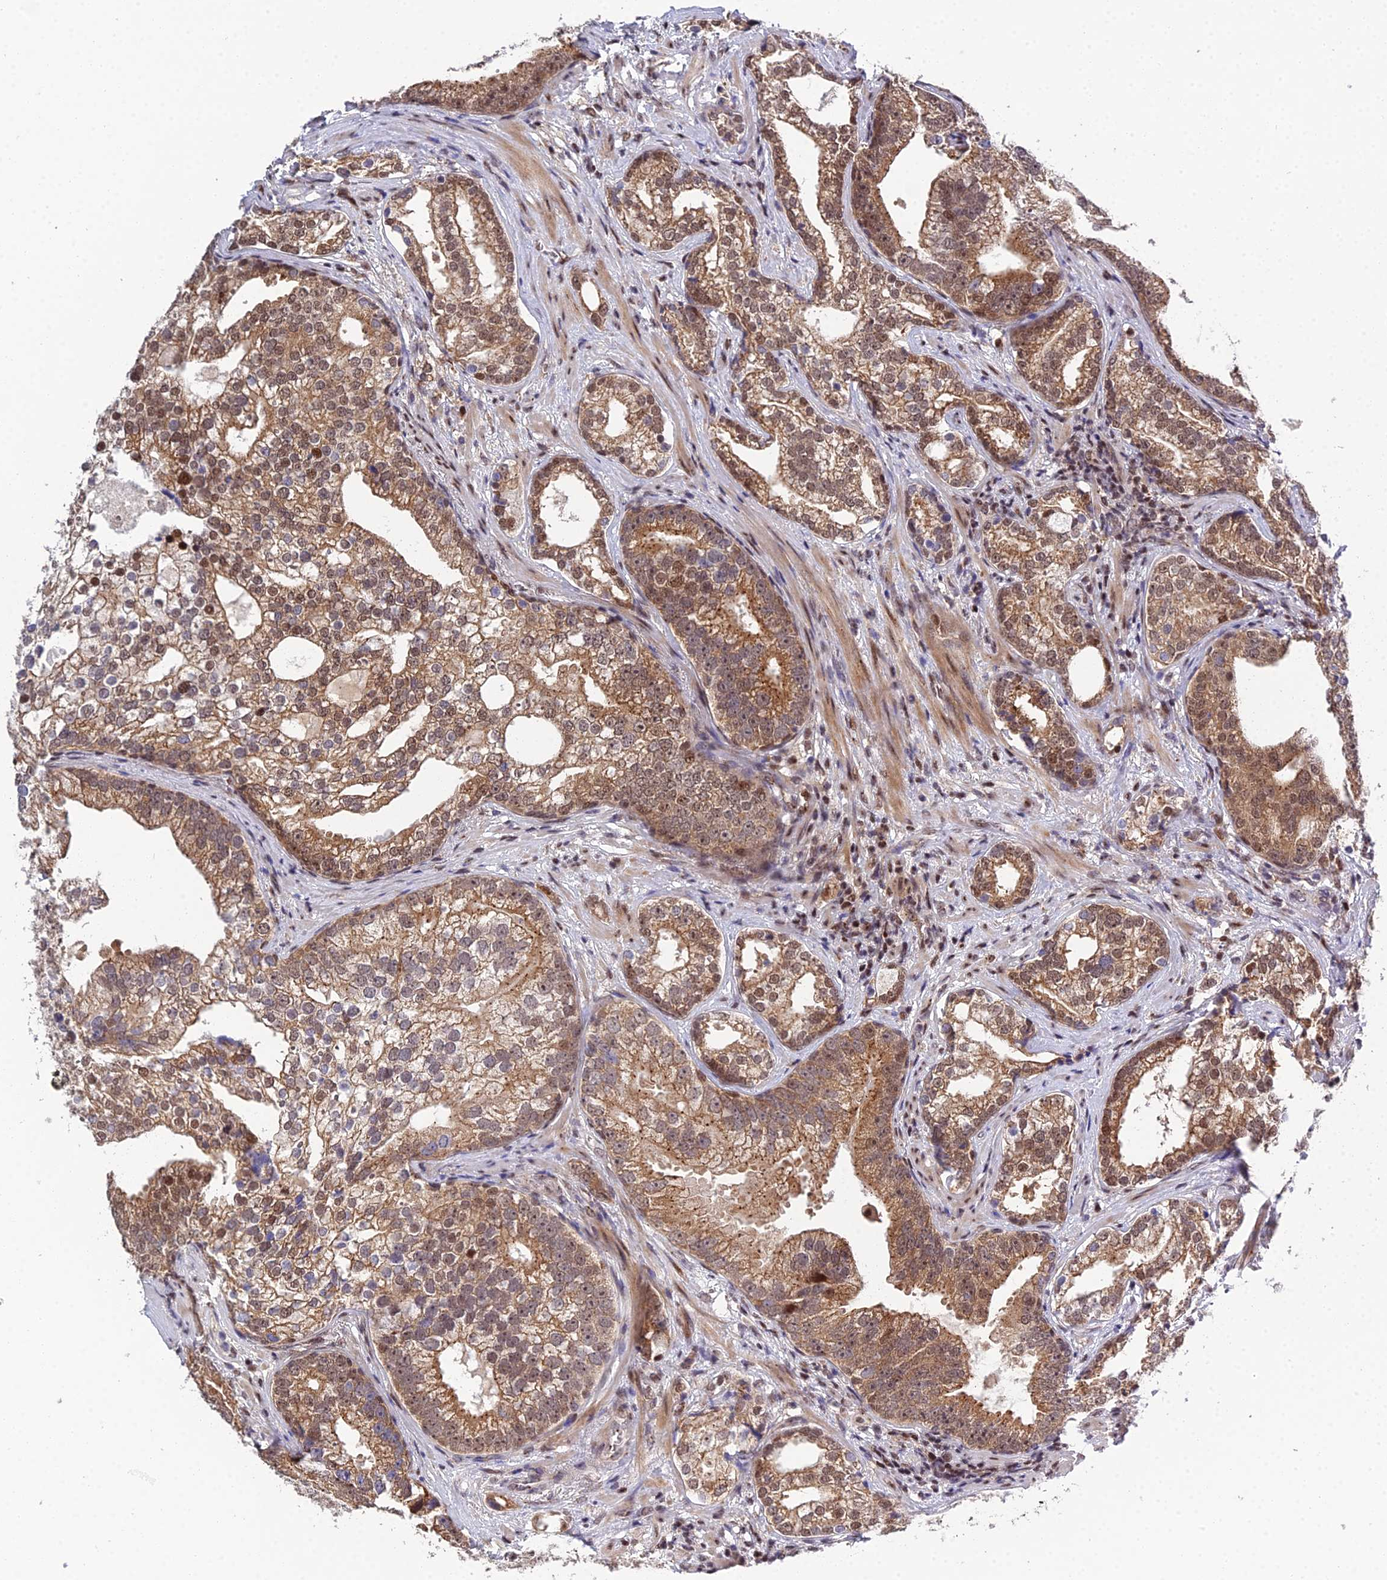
{"staining": {"intensity": "moderate", "quantity": ">75%", "location": "cytoplasmic/membranous,nuclear"}, "tissue": "prostate cancer", "cell_type": "Tumor cells", "image_type": "cancer", "snomed": [{"axis": "morphology", "description": "Adenocarcinoma, High grade"}, {"axis": "topography", "description": "Prostate"}], "caption": "Adenocarcinoma (high-grade) (prostate) stained with DAB immunohistochemistry displays medium levels of moderate cytoplasmic/membranous and nuclear staining in about >75% of tumor cells.", "gene": "ARL2", "patient": {"sex": "male", "age": 75}}